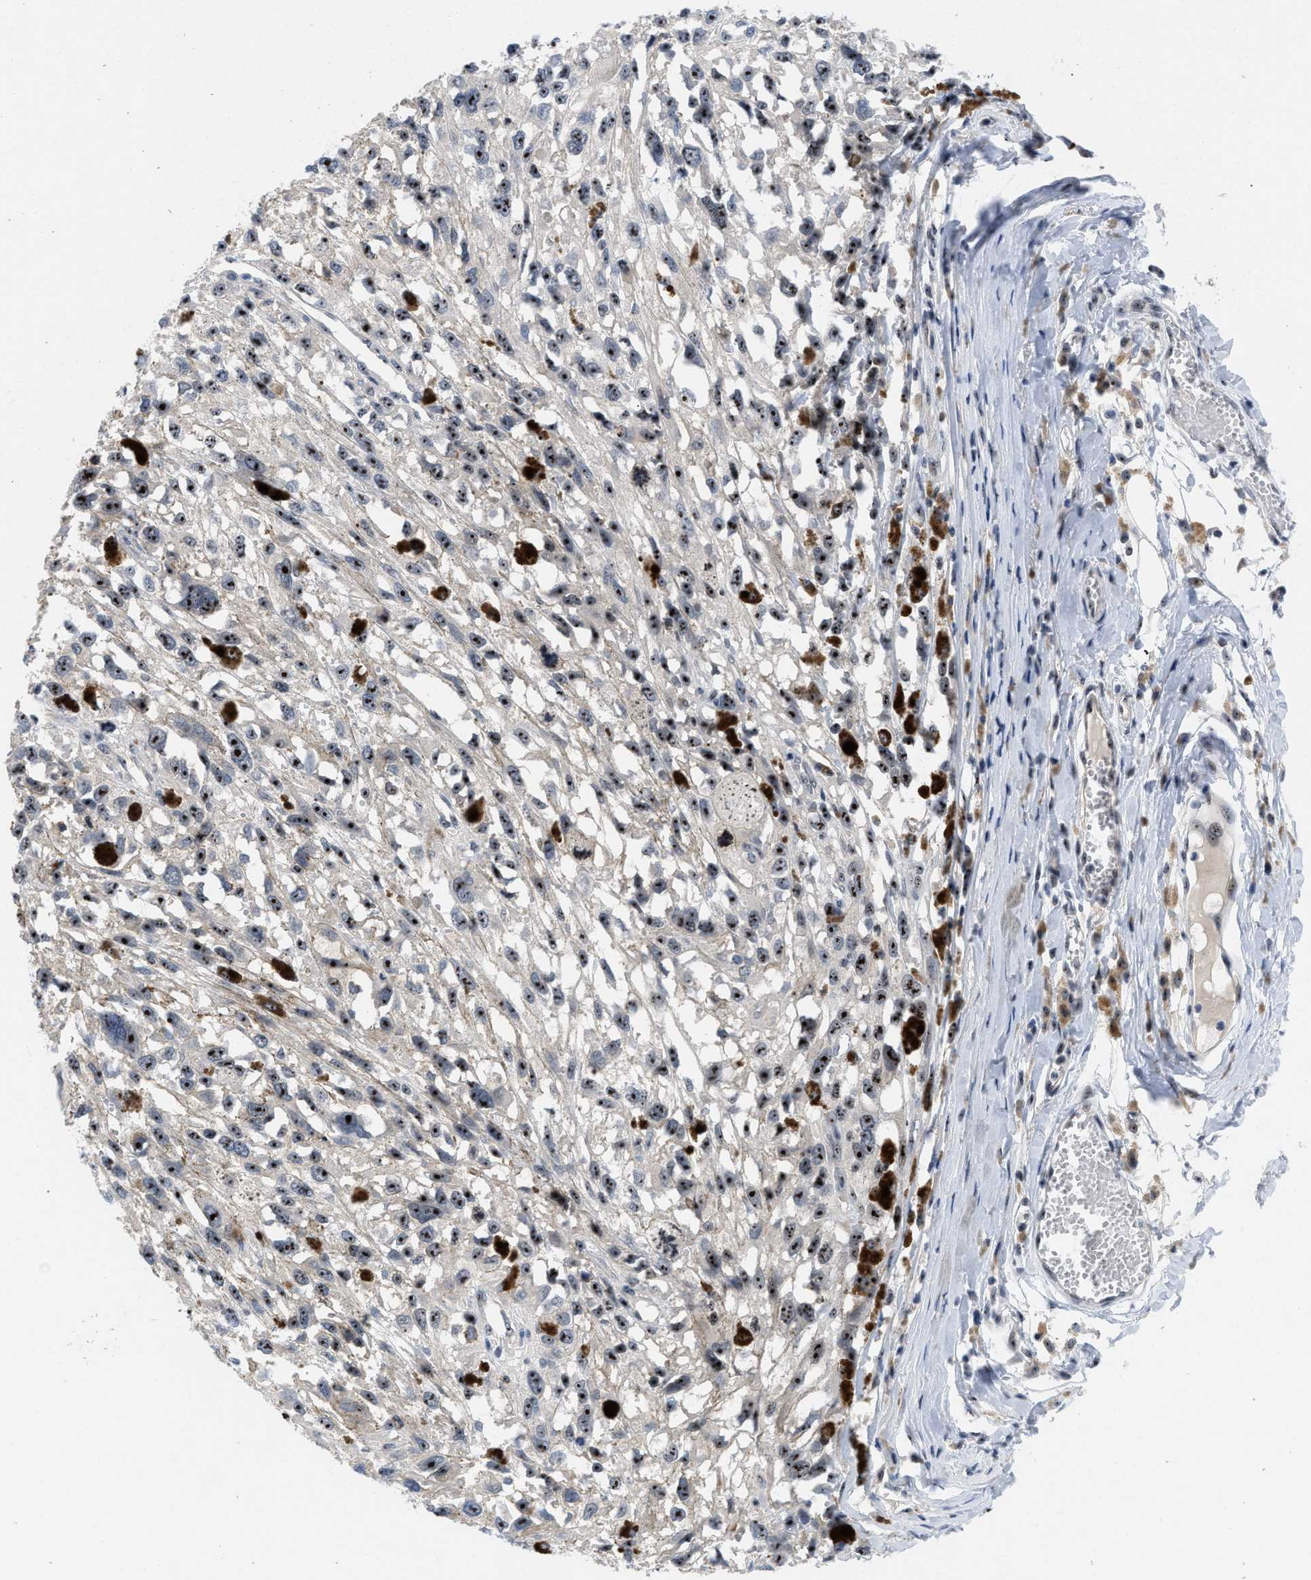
{"staining": {"intensity": "moderate", "quantity": ">75%", "location": "nuclear"}, "tissue": "melanoma", "cell_type": "Tumor cells", "image_type": "cancer", "snomed": [{"axis": "morphology", "description": "Malignant melanoma, Metastatic site"}, {"axis": "topography", "description": "Lymph node"}], "caption": "Malignant melanoma (metastatic site) stained with DAB (3,3'-diaminobenzidine) IHC displays medium levels of moderate nuclear positivity in about >75% of tumor cells.", "gene": "NOP58", "patient": {"sex": "male", "age": 59}}